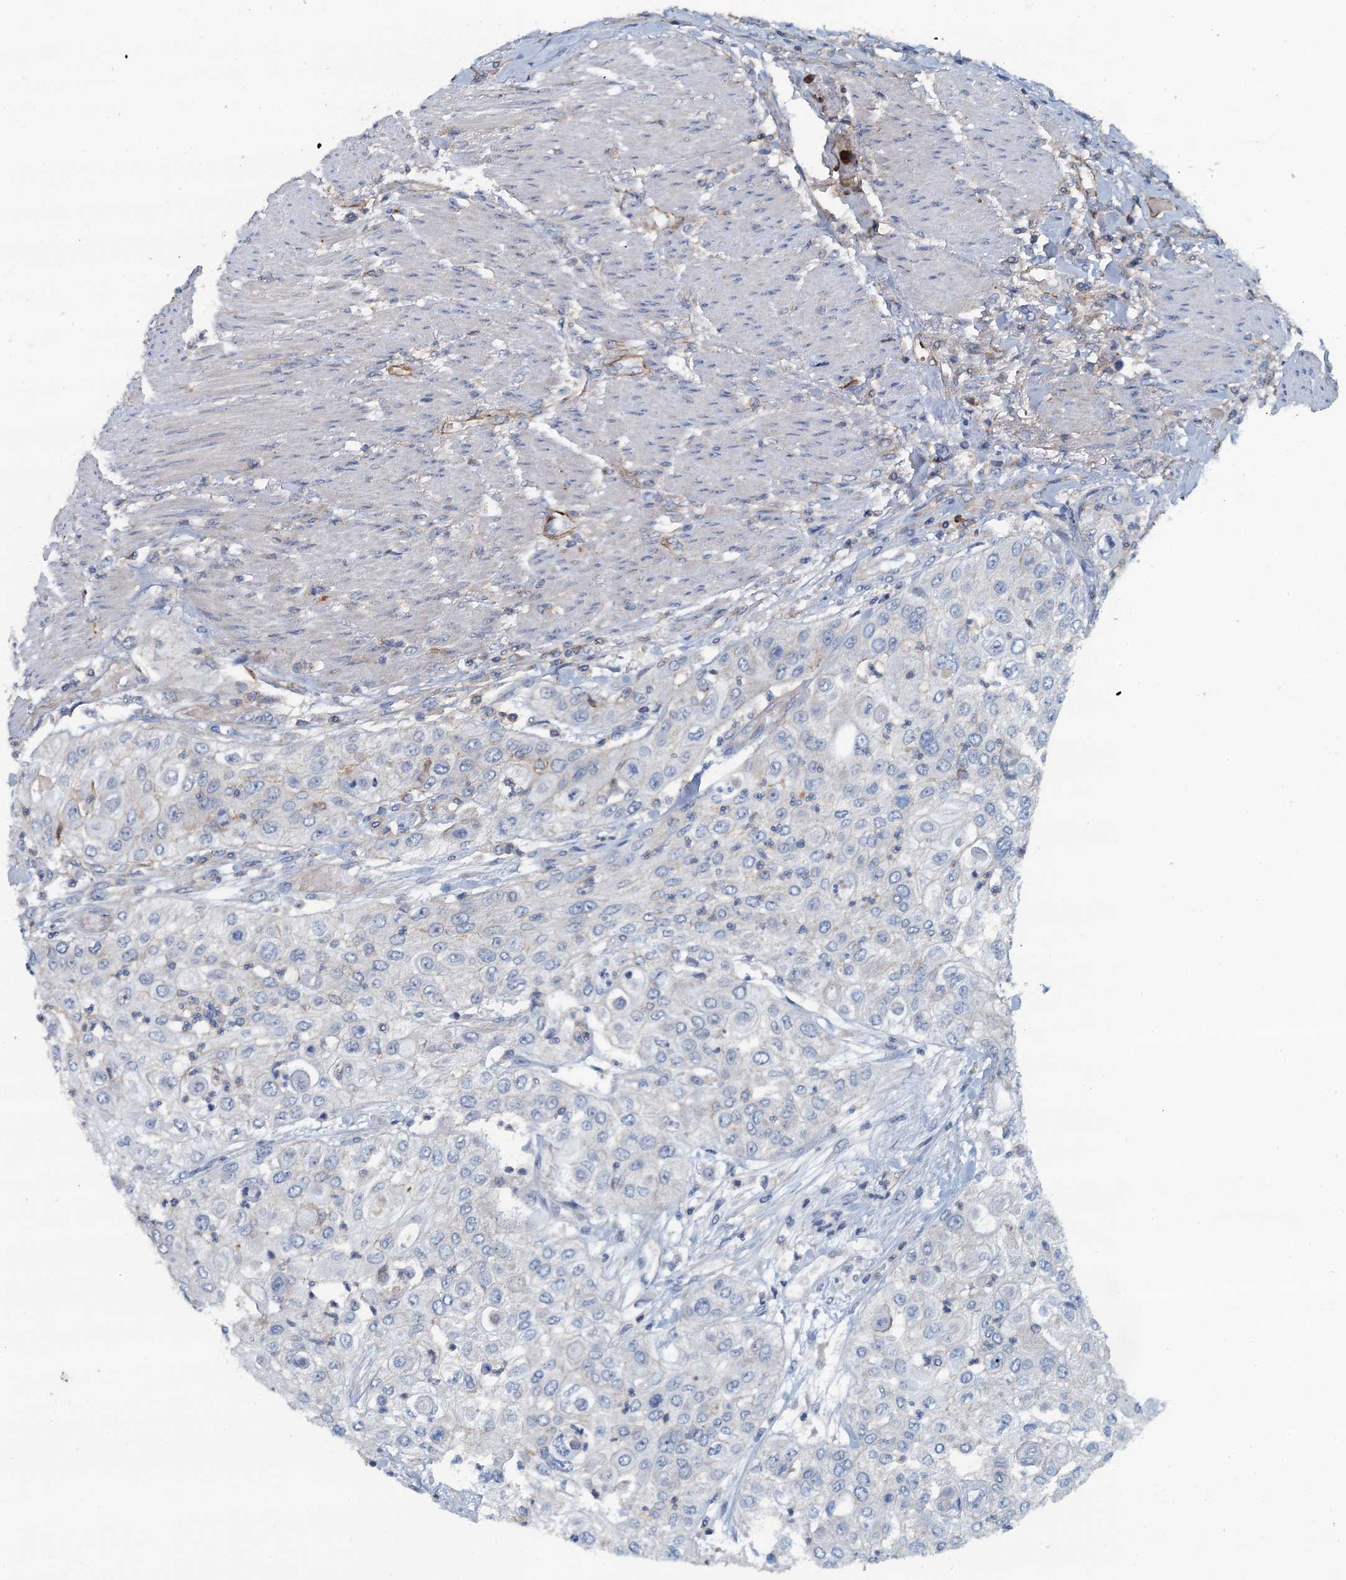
{"staining": {"intensity": "negative", "quantity": "none", "location": "none"}, "tissue": "urothelial cancer", "cell_type": "Tumor cells", "image_type": "cancer", "snomed": [{"axis": "morphology", "description": "Urothelial carcinoma, High grade"}, {"axis": "topography", "description": "Urinary bladder"}], "caption": "A high-resolution image shows IHC staining of urothelial carcinoma (high-grade), which demonstrates no significant expression in tumor cells.", "gene": "THAP10", "patient": {"sex": "female", "age": 79}}